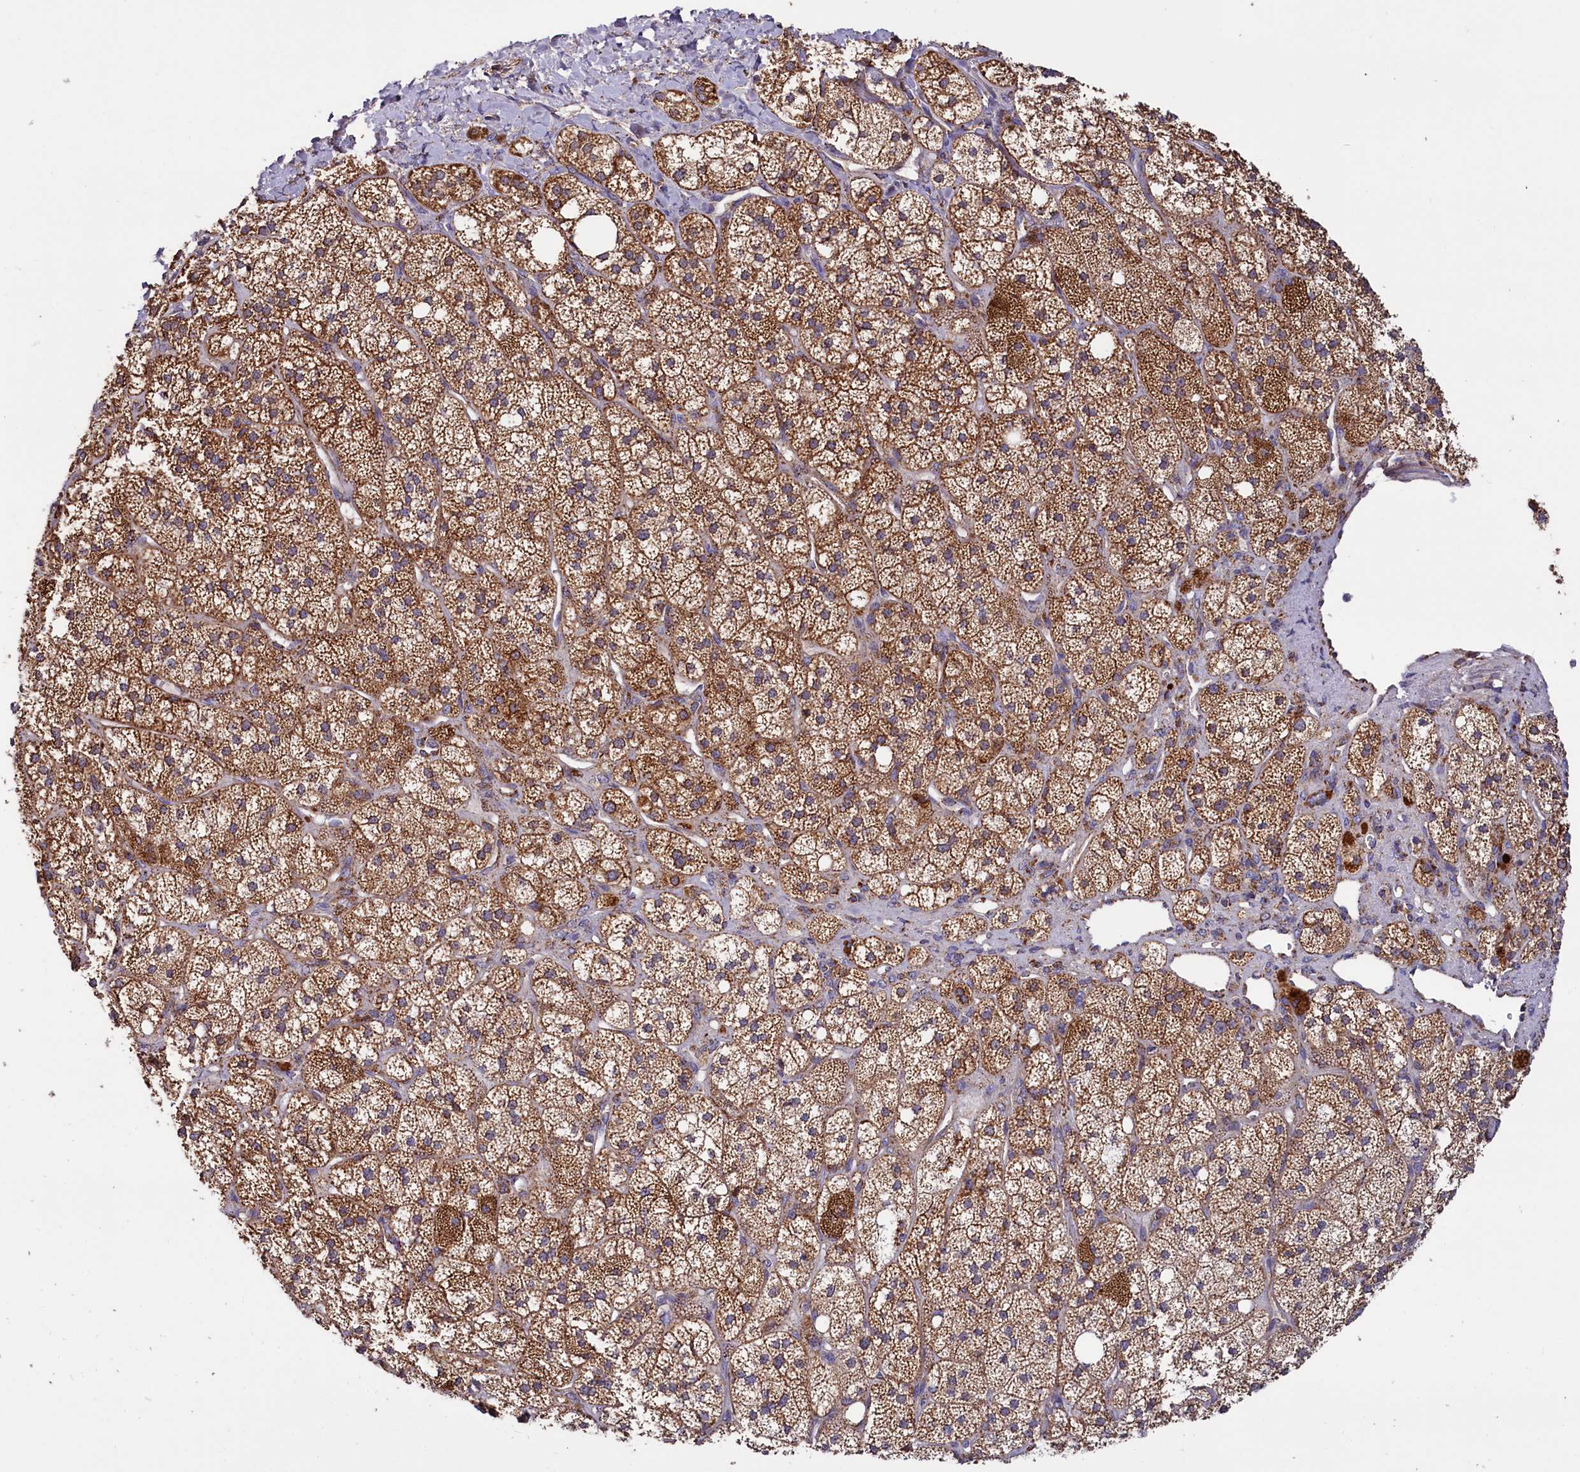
{"staining": {"intensity": "strong", "quantity": ">75%", "location": "cytoplasmic/membranous"}, "tissue": "adrenal gland", "cell_type": "Glandular cells", "image_type": "normal", "snomed": [{"axis": "morphology", "description": "Normal tissue, NOS"}, {"axis": "topography", "description": "Adrenal gland"}], "caption": "About >75% of glandular cells in benign adrenal gland demonstrate strong cytoplasmic/membranous protein expression as visualized by brown immunohistochemical staining.", "gene": "NUDT15", "patient": {"sex": "male", "age": 61}}